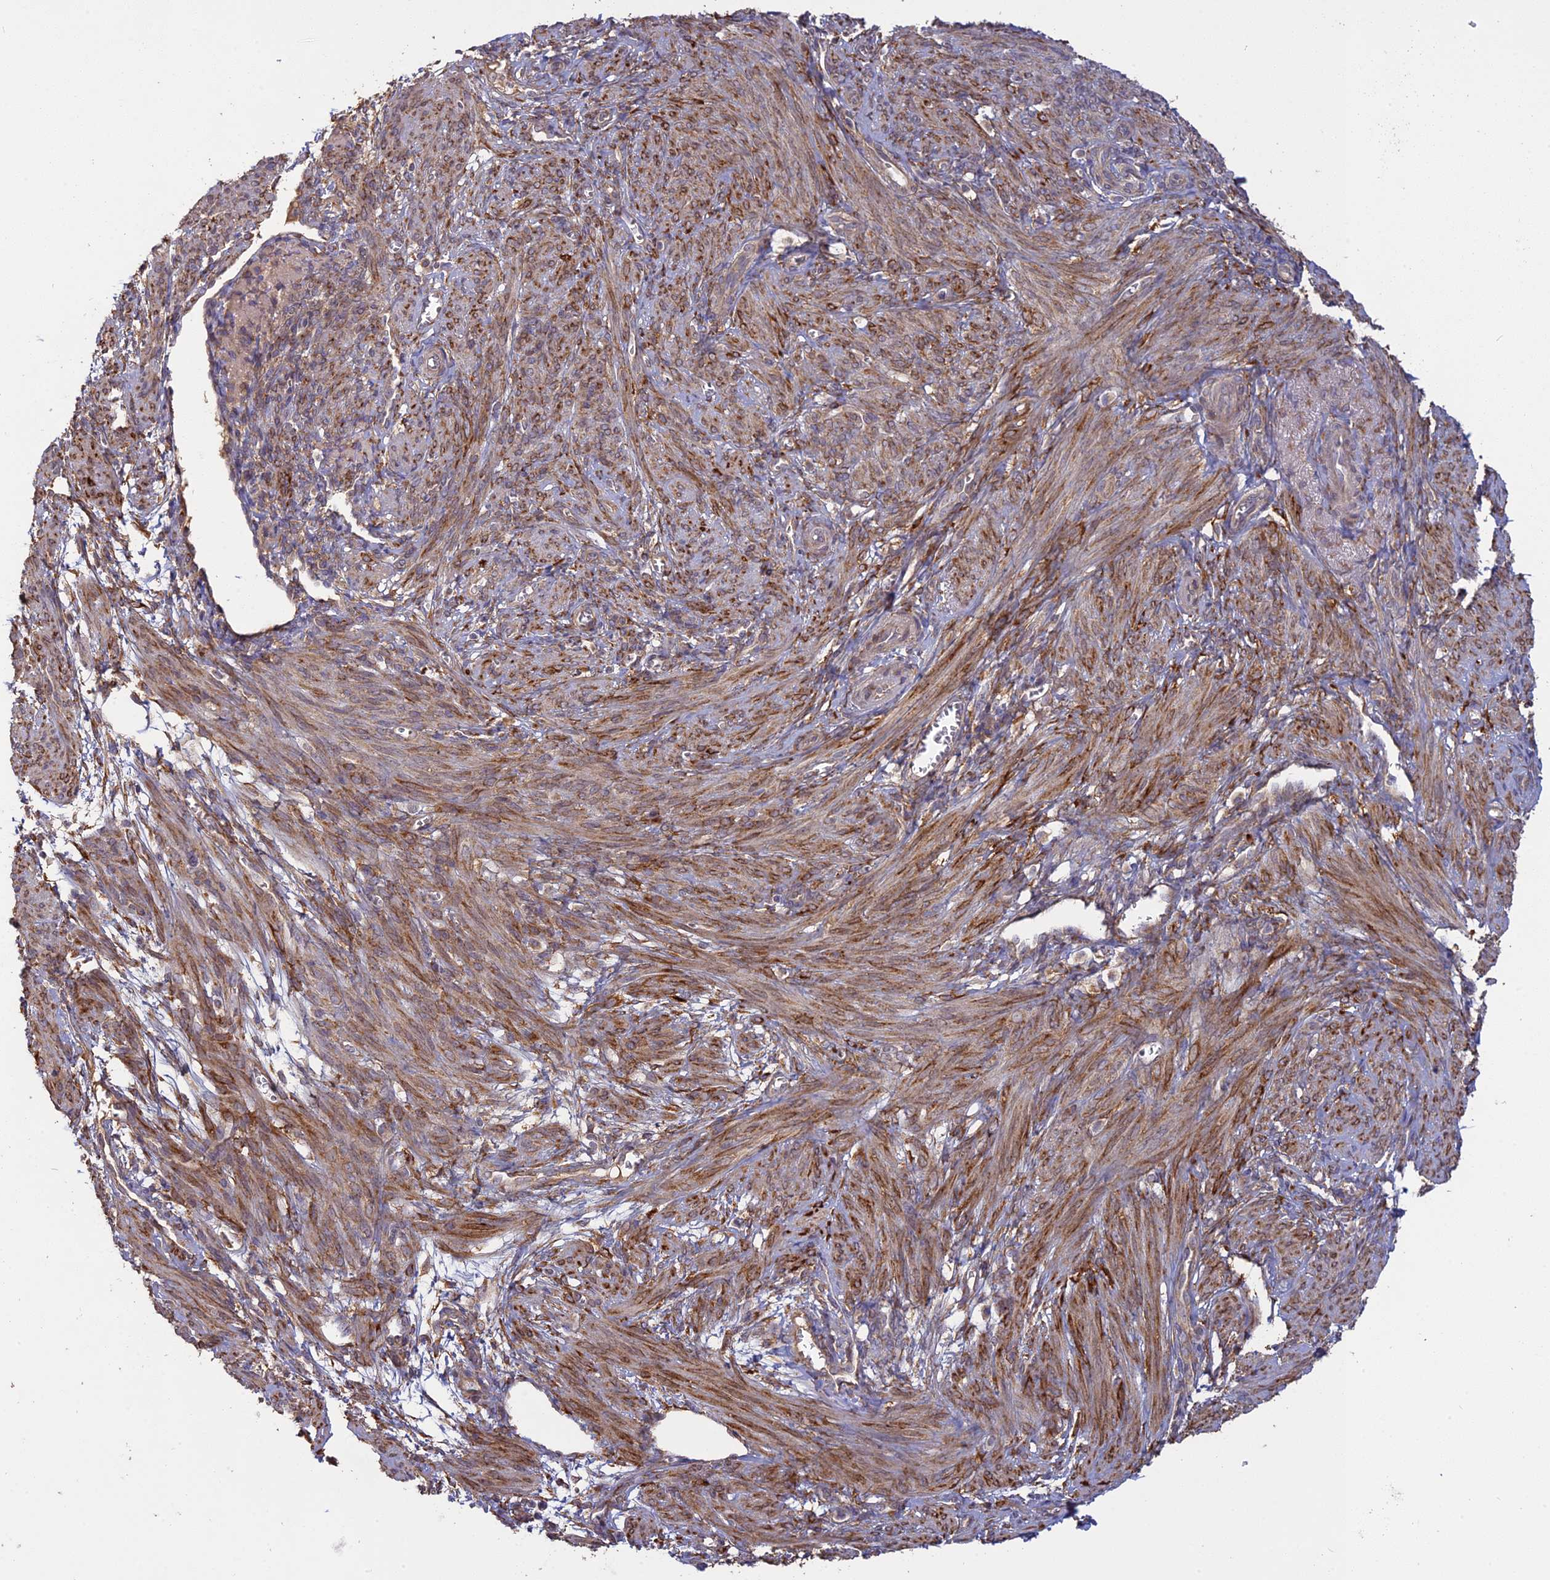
{"staining": {"intensity": "moderate", "quantity": "25%-75%", "location": "cytoplasmic/membranous"}, "tissue": "smooth muscle", "cell_type": "Smooth muscle cells", "image_type": "normal", "snomed": [{"axis": "morphology", "description": "Normal tissue, NOS"}, {"axis": "topography", "description": "Smooth muscle"}], "caption": "Smooth muscle stained with immunohistochemistry (IHC) displays moderate cytoplasmic/membranous staining in approximately 25%-75% of smooth muscle cells.", "gene": "PPIC", "patient": {"sex": "female", "age": 39}}